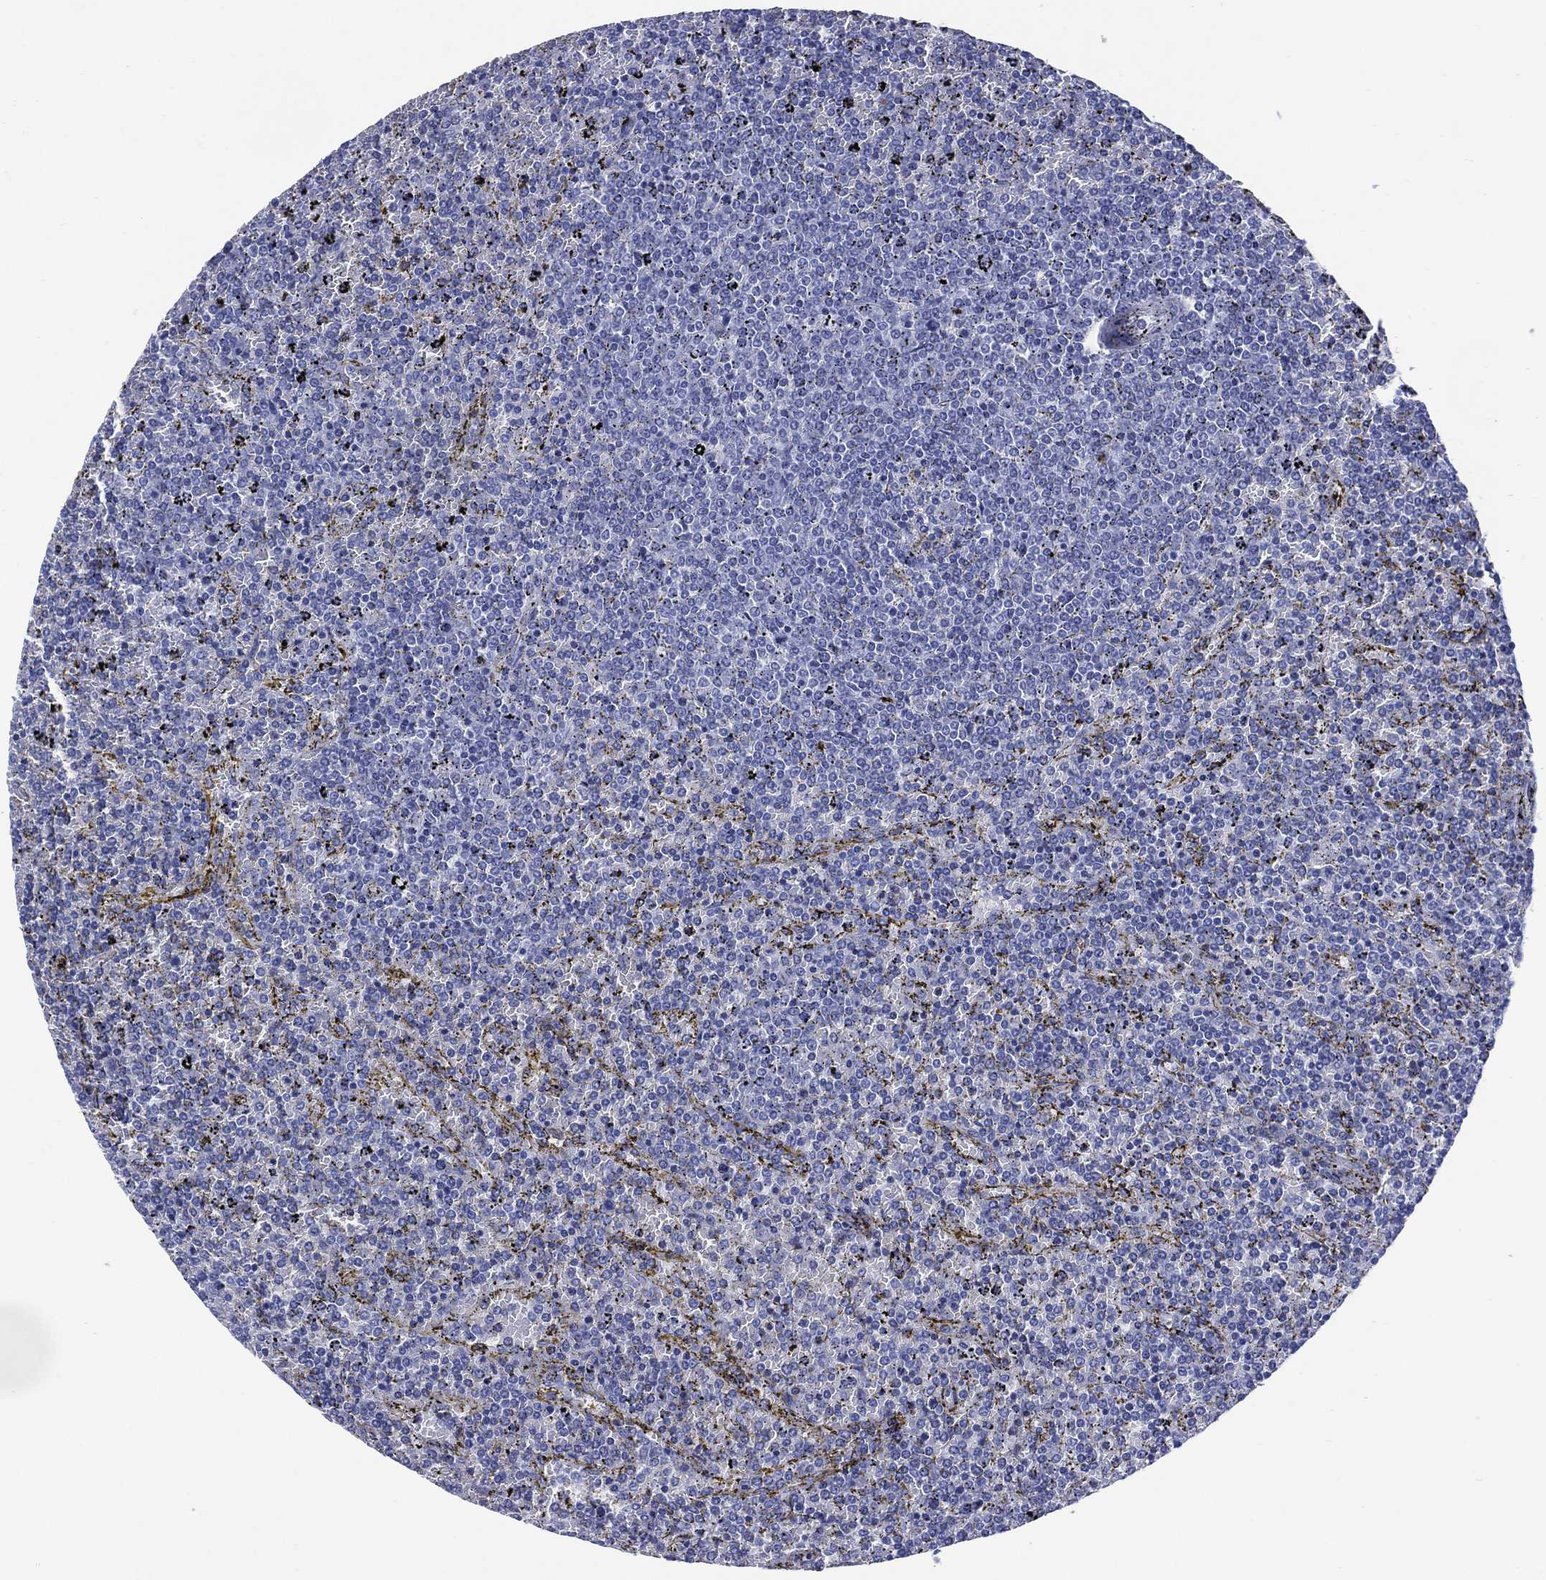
{"staining": {"intensity": "negative", "quantity": "none", "location": "none"}, "tissue": "lymphoma", "cell_type": "Tumor cells", "image_type": "cancer", "snomed": [{"axis": "morphology", "description": "Malignant lymphoma, non-Hodgkin's type, Low grade"}, {"axis": "topography", "description": "Spleen"}], "caption": "Tumor cells are negative for protein expression in human lymphoma.", "gene": "LRRD1", "patient": {"sex": "female", "age": 77}}